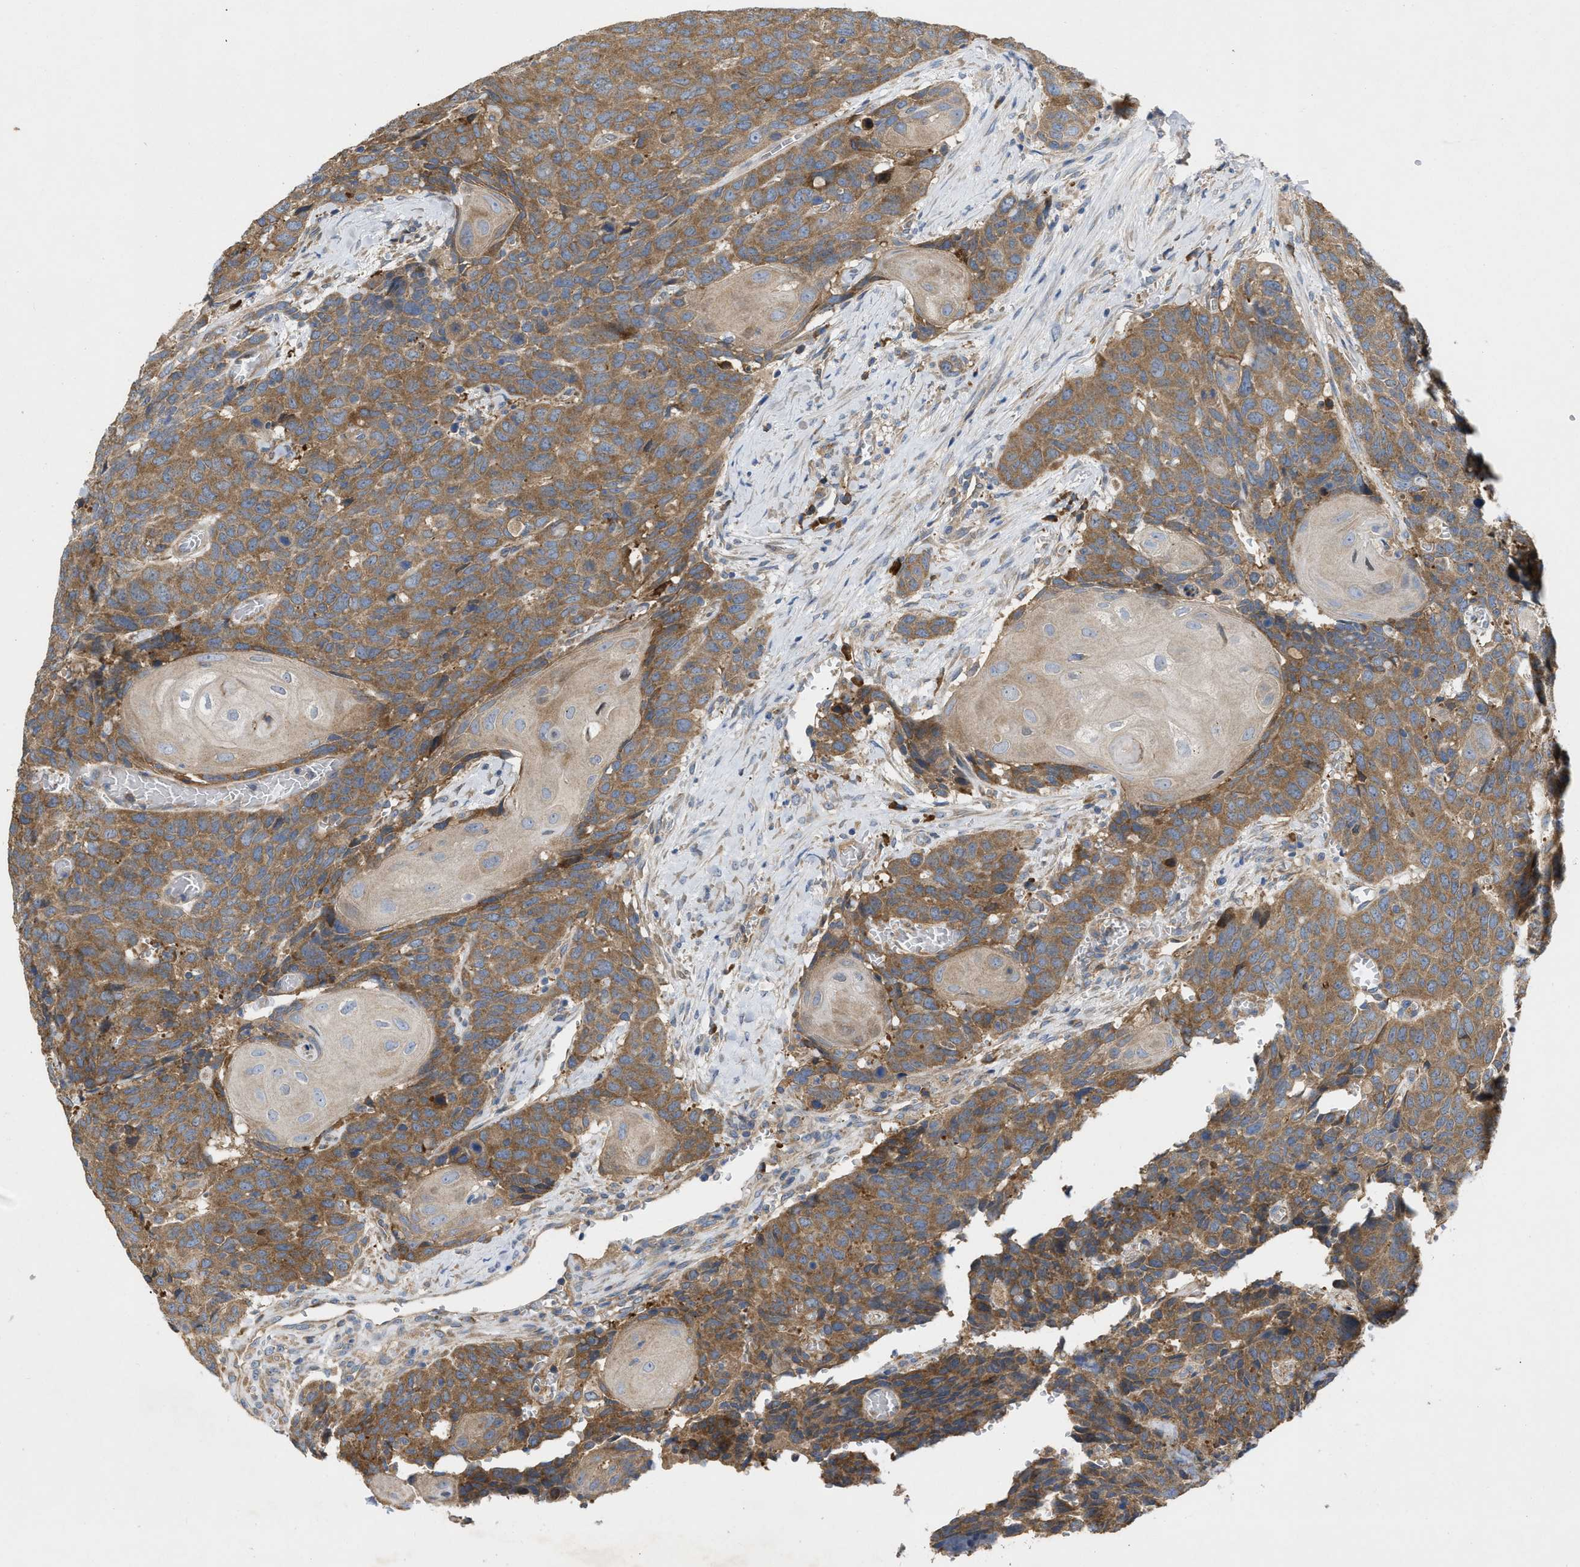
{"staining": {"intensity": "moderate", "quantity": ">75%", "location": "cytoplasmic/membranous"}, "tissue": "head and neck cancer", "cell_type": "Tumor cells", "image_type": "cancer", "snomed": [{"axis": "morphology", "description": "Squamous cell carcinoma, NOS"}, {"axis": "topography", "description": "Head-Neck"}], "caption": "The histopathology image exhibits staining of head and neck squamous cell carcinoma, revealing moderate cytoplasmic/membranous protein expression (brown color) within tumor cells. The staining was performed using DAB (3,3'-diaminobenzidine), with brown indicating positive protein expression. Nuclei are stained blue with hematoxylin.", "gene": "TMEM131", "patient": {"sex": "male", "age": 66}}